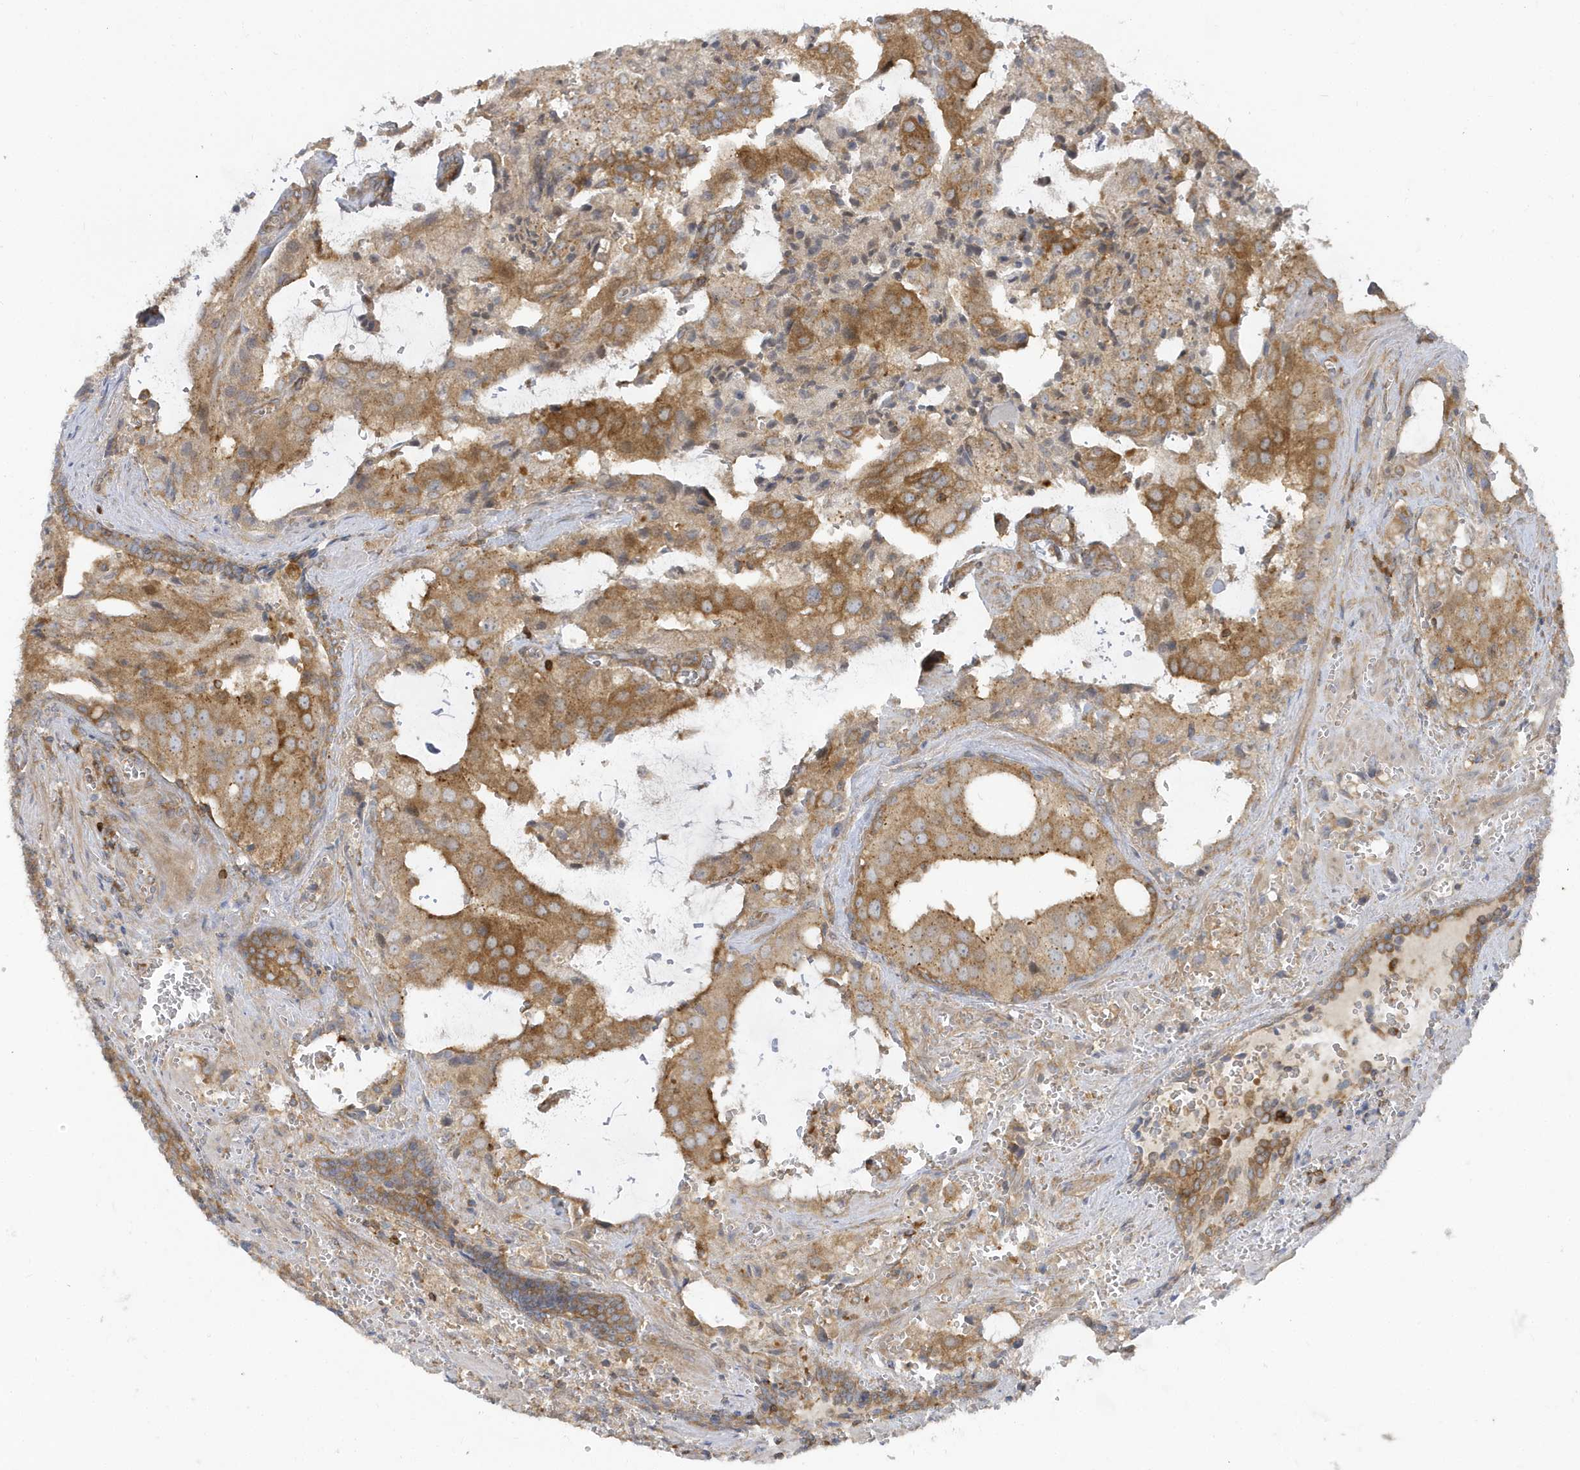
{"staining": {"intensity": "moderate", "quantity": ">75%", "location": "cytoplasmic/membranous"}, "tissue": "prostate cancer", "cell_type": "Tumor cells", "image_type": "cancer", "snomed": [{"axis": "morphology", "description": "Adenocarcinoma, High grade"}, {"axis": "topography", "description": "Prostate"}], "caption": "Prostate cancer was stained to show a protein in brown. There is medium levels of moderate cytoplasmic/membranous expression in approximately >75% of tumor cells.", "gene": "STAM", "patient": {"sex": "male", "age": 68}}